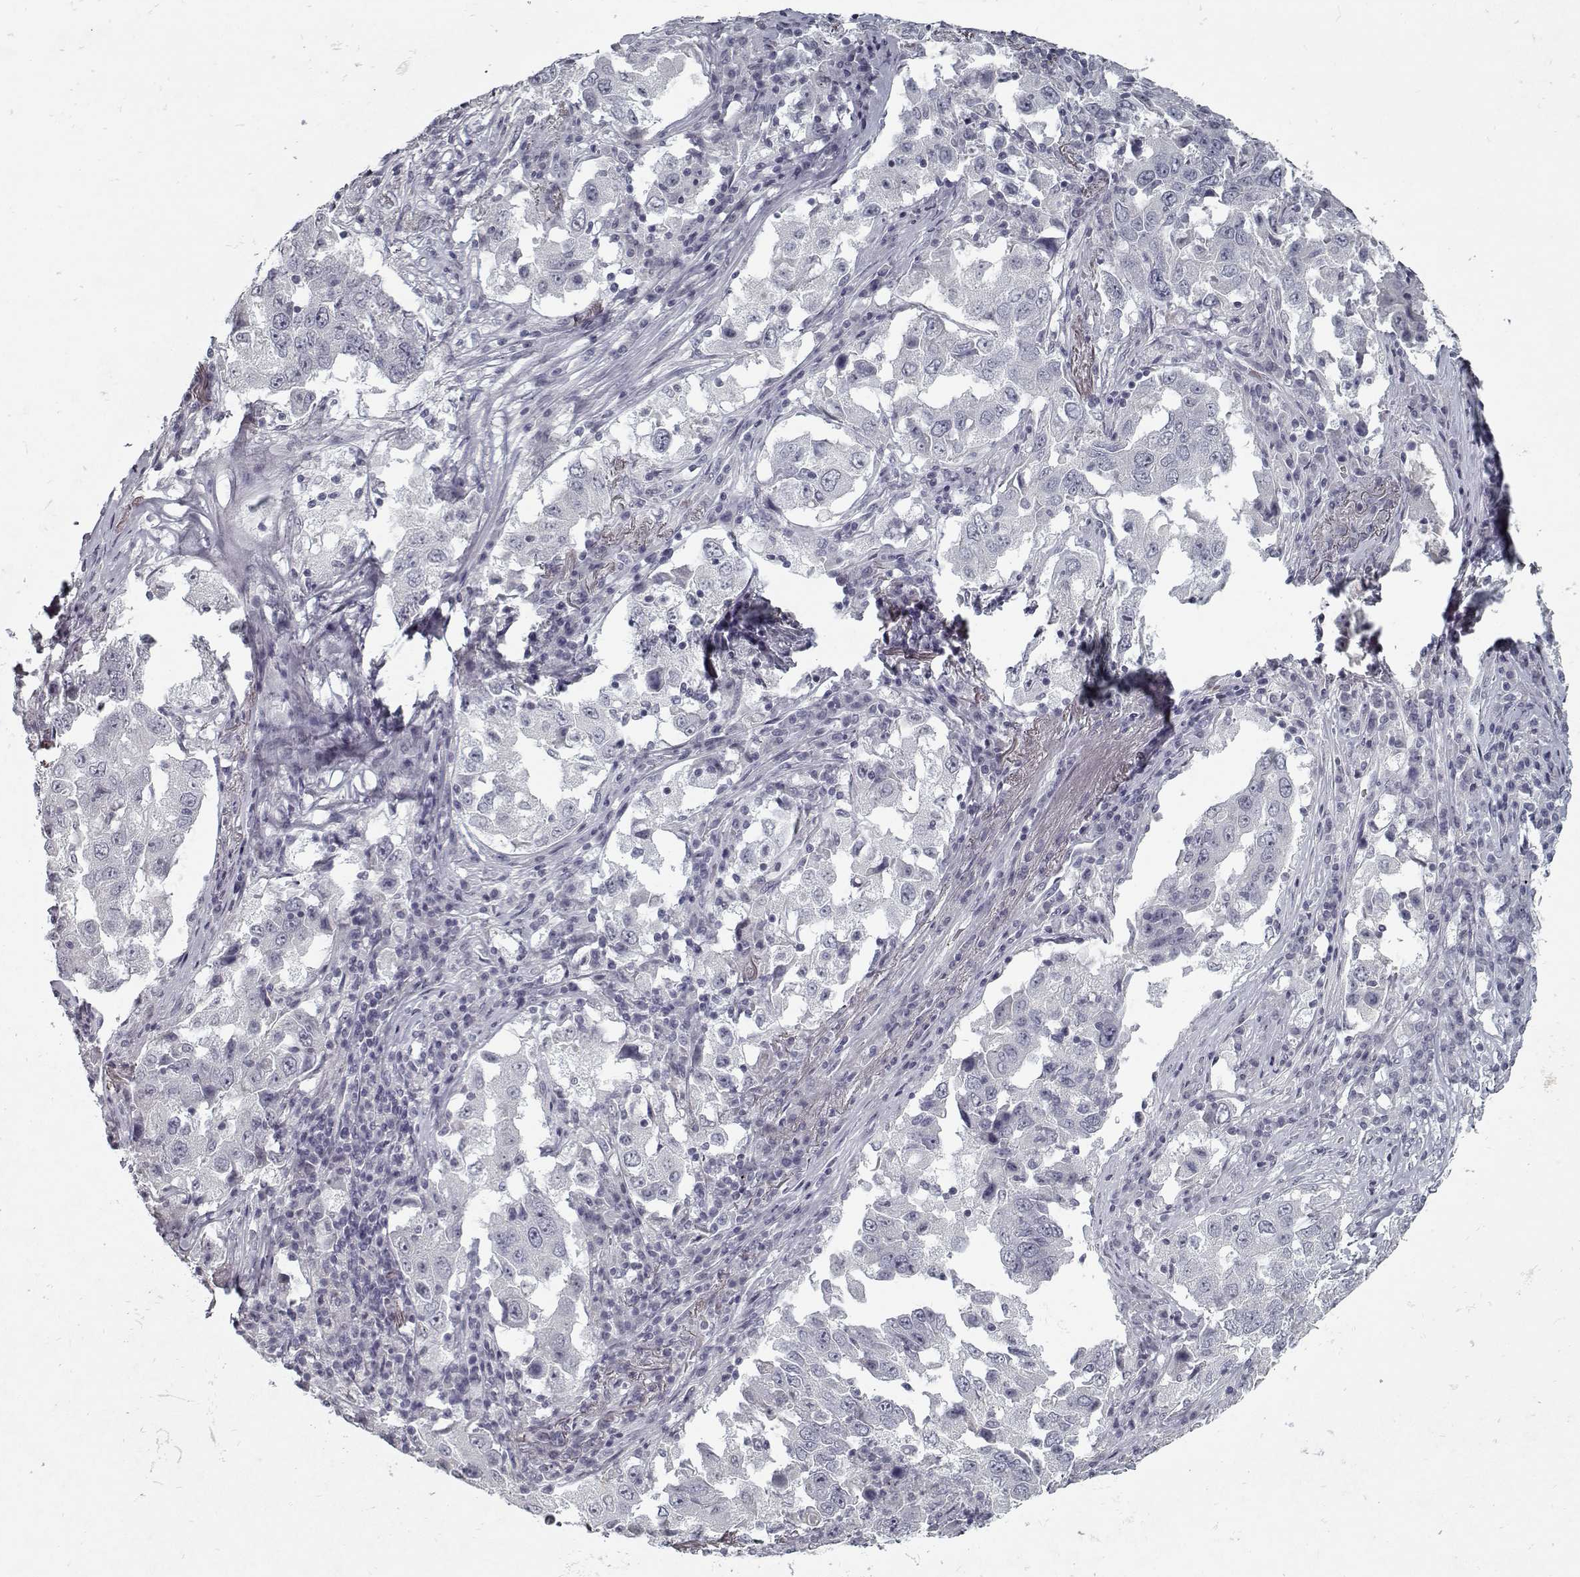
{"staining": {"intensity": "negative", "quantity": "none", "location": "none"}, "tissue": "lung cancer", "cell_type": "Tumor cells", "image_type": "cancer", "snomed": [{"axis": "morphology", "description": "Adenocarcinoma, NOS"}, {"axis": "topography", "description": "Lung"}], "caption": "This histopathology image is of adenocarcinoma (lung) stained with immunohistochemistry (IHC) to label a protein in brown with the nuclei are counter-stained blue. There is no expression in tumor cells.", "gene": "GAD2", "patient": {"sex": "male", "age": 73}}